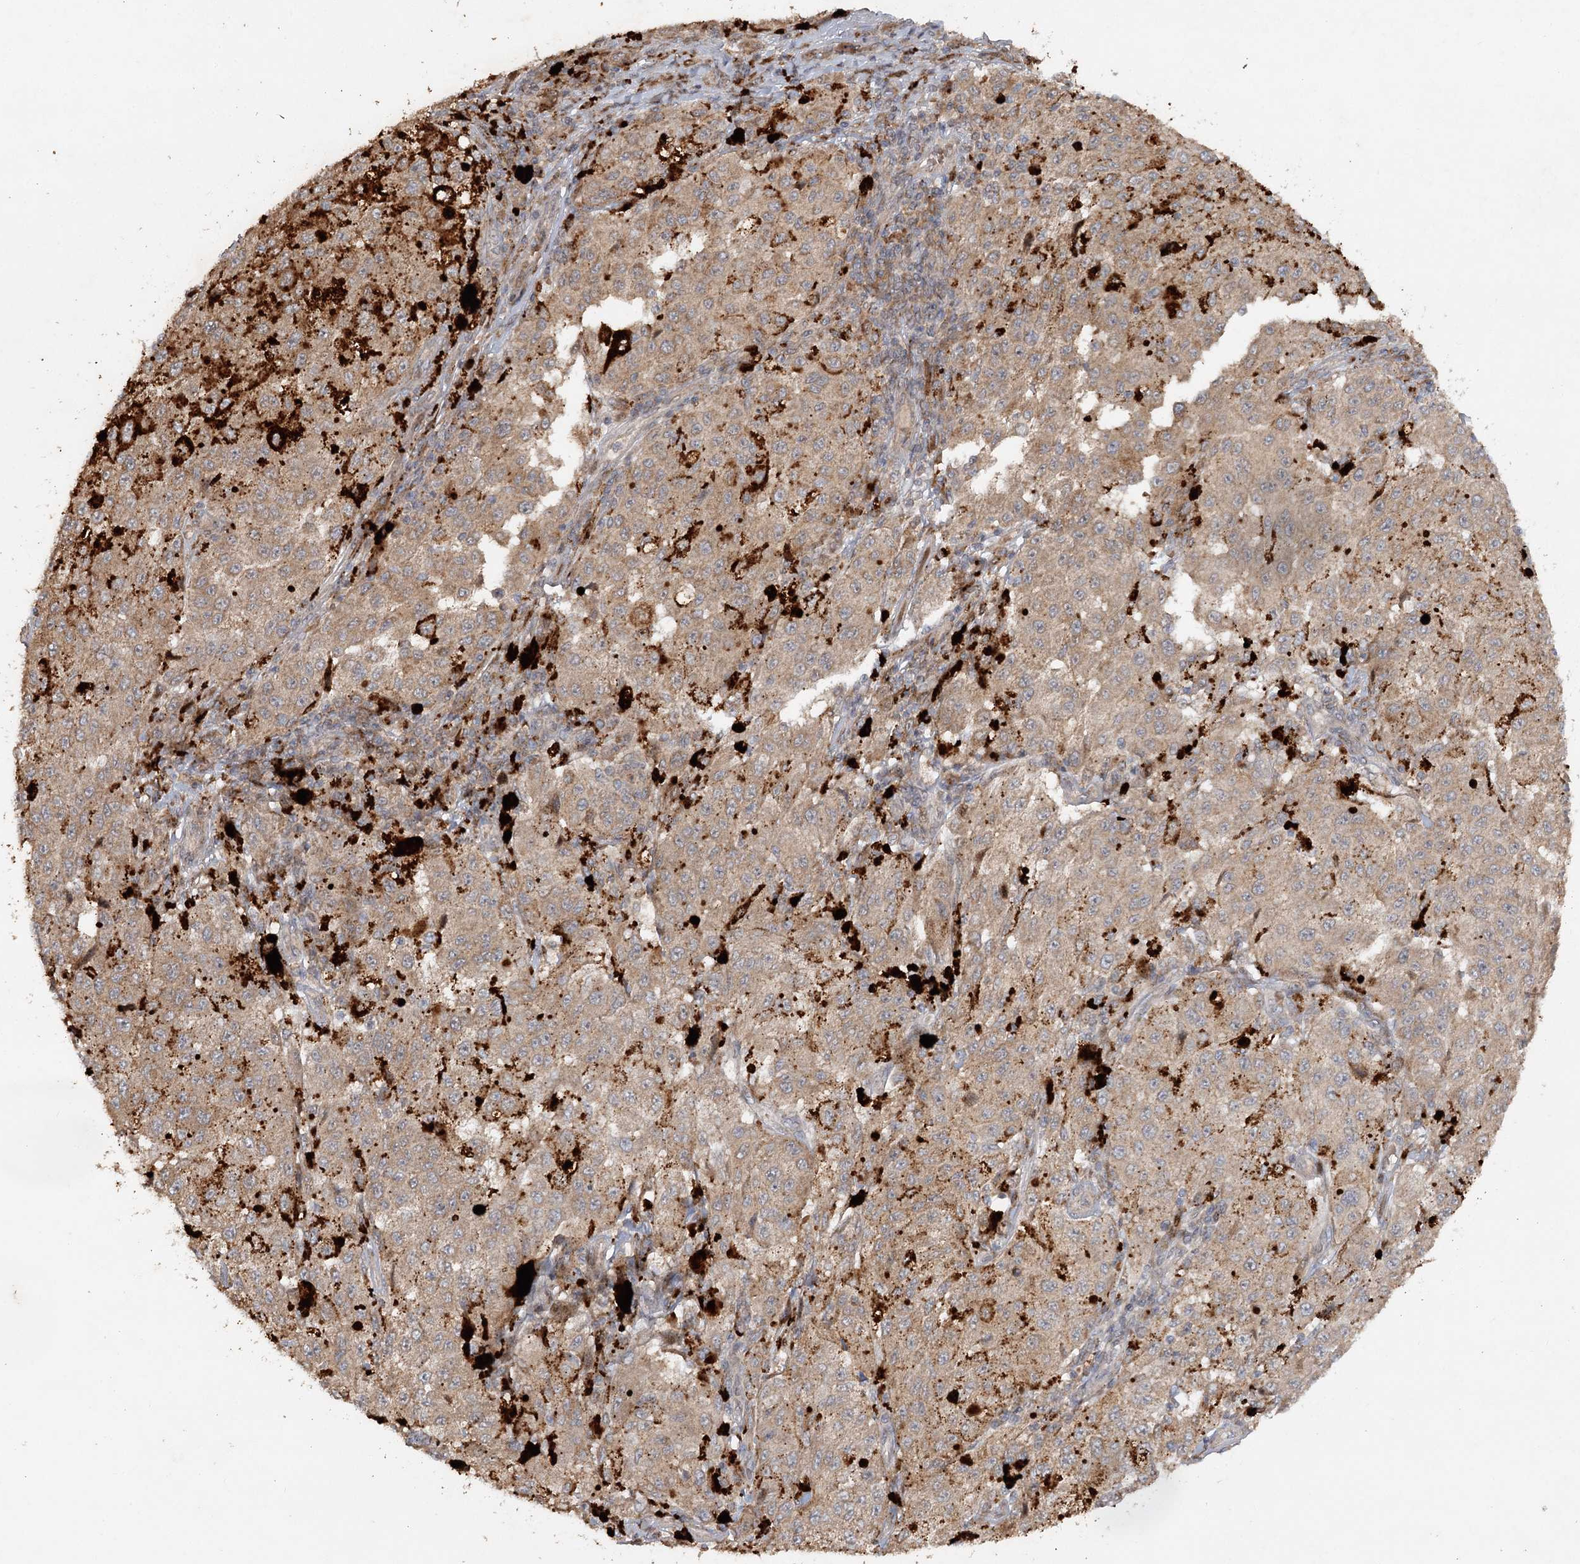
{"staining": {"intensity": "moderate", "quantity": ">75%", "location": "cytoplasmic/membranous"}, "tissue": "melanoma", "cell_type": "Tumor cells", "image_type": "cancer", "snomed": [{"axis": "morphology", "description": "Malignant melanoma, NOS"}, {"axis": "topography", "description": "Skin"}], "caption": "DAB (3,3'-diaminobenzidine) immunohistochemical staining of human malignant melanoma demonstrates moderate cytoplasmic/membranous protein positivity in about >75% of tumor cells. Immunohistochemistry stains the protein of interest in brown and the nuclei are stained blue.", "gene": "KBTBD4", "patient": {"sex": "female", "age": 64}}